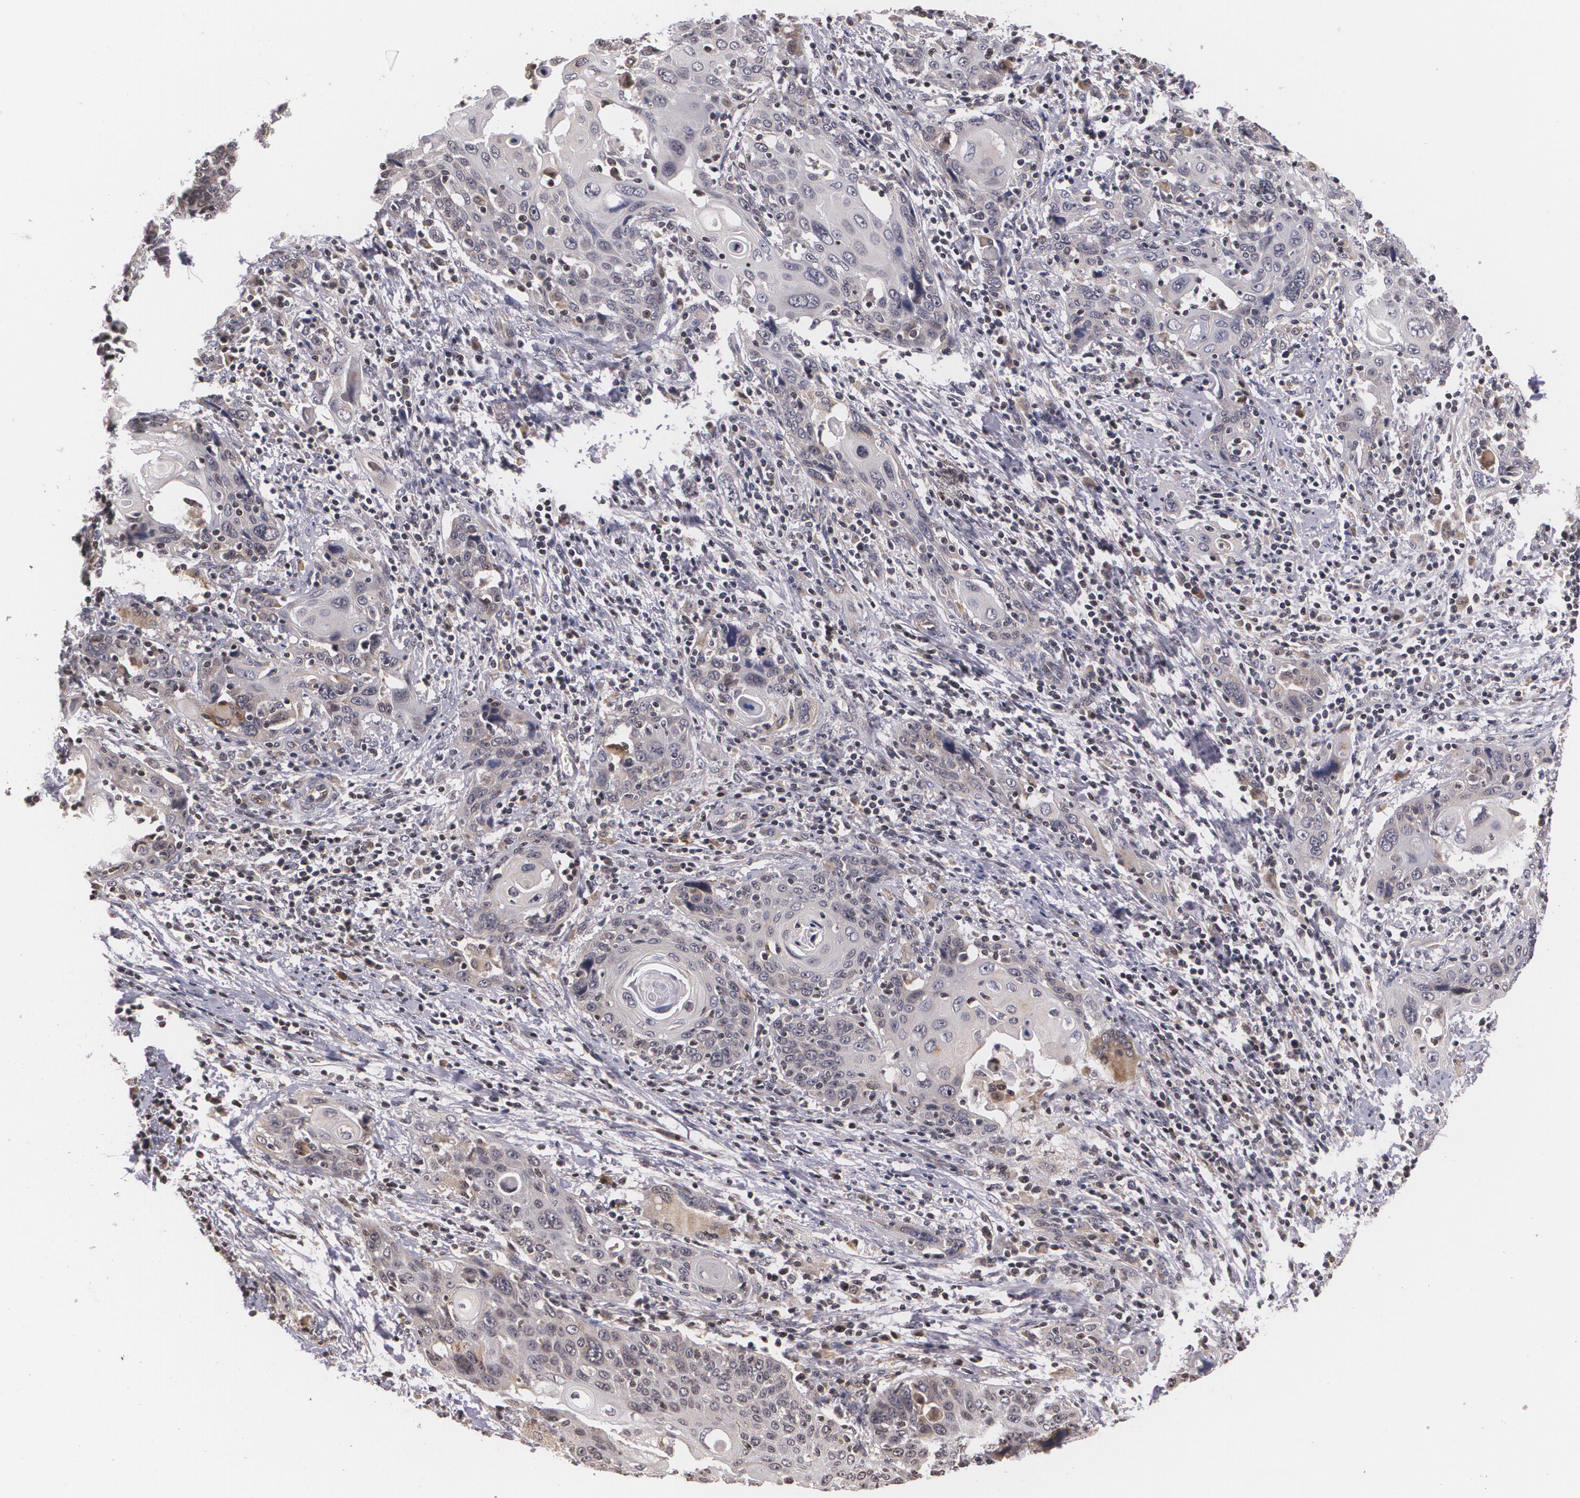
{"staining": {"intensity": "negative", "quantity": "none", "location": "none"}, "tissue": "cervical cancer", "cell_type": "Tumor cells", "image_type": "cancer", "snomed": [{"axis": "morphology", "description": "Squamous cell carcinoma, NOS"}, {"axis": "topography", "description": "Cervix"}], "caption": "The image displays no significant positivity in tumor cells of squamous cell carcinoma (cervical).", "gene": "VAV3", "patient": {"sex": "female", "age": 54}}